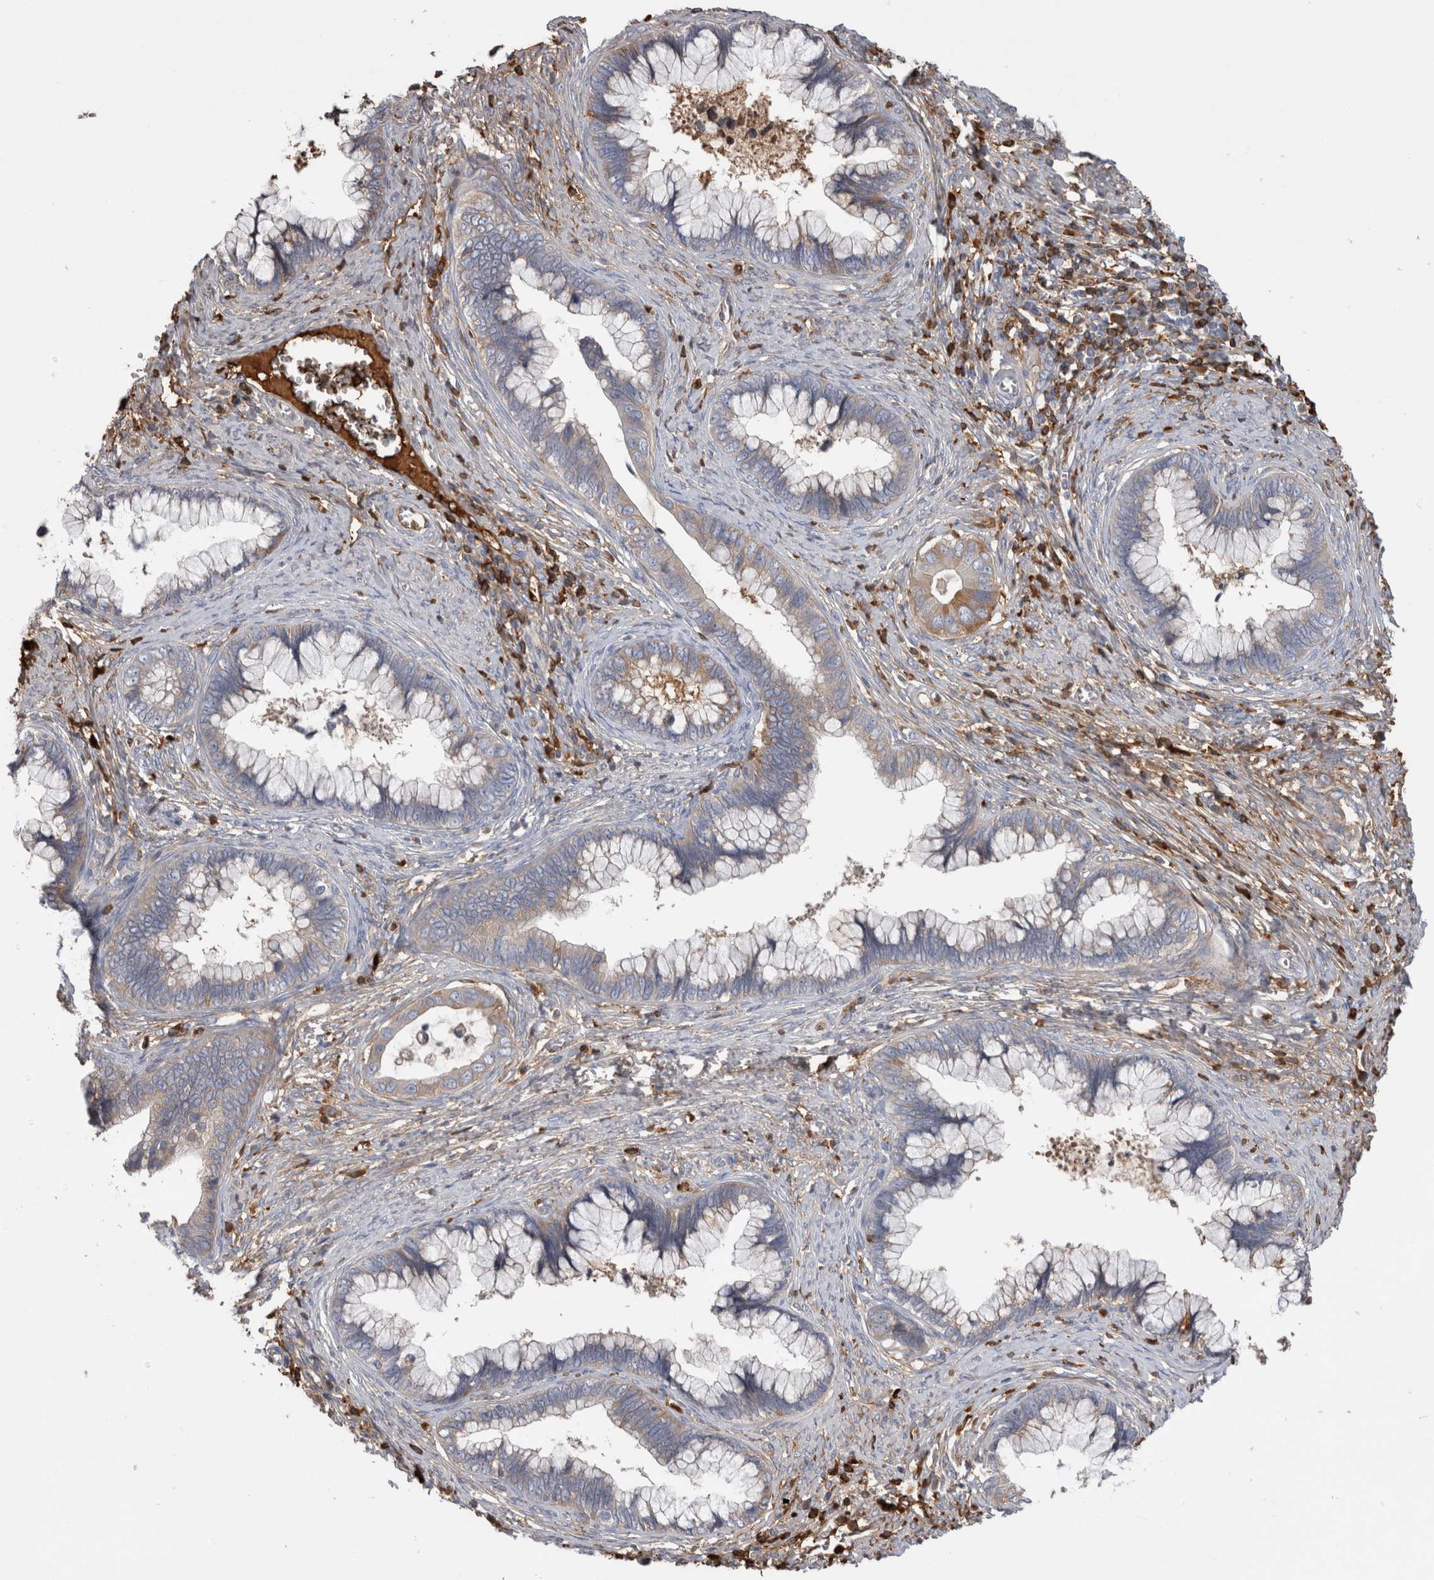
{"staining": {"intensity": "moderate", "quantity": "<25%", "location": "cytoplasmic/membranous"}, "tissue": "cervical cancer", "cell_type": "Tumor cells", "image_type": "cancer", "snomed": [{"axis": "morphology", "description": "Adenocarcinoma, NOS"}, {"axis": "topography", "description": "Cervix"}], "caption": "A low amount of moderate cytoplasmic/membranous expression is appreciated in about <25% of tumor cells in adenocarcinoma (cervical) tissue.", "gene": "TBCE", "patient": {"sex": "female", "age": 44}}